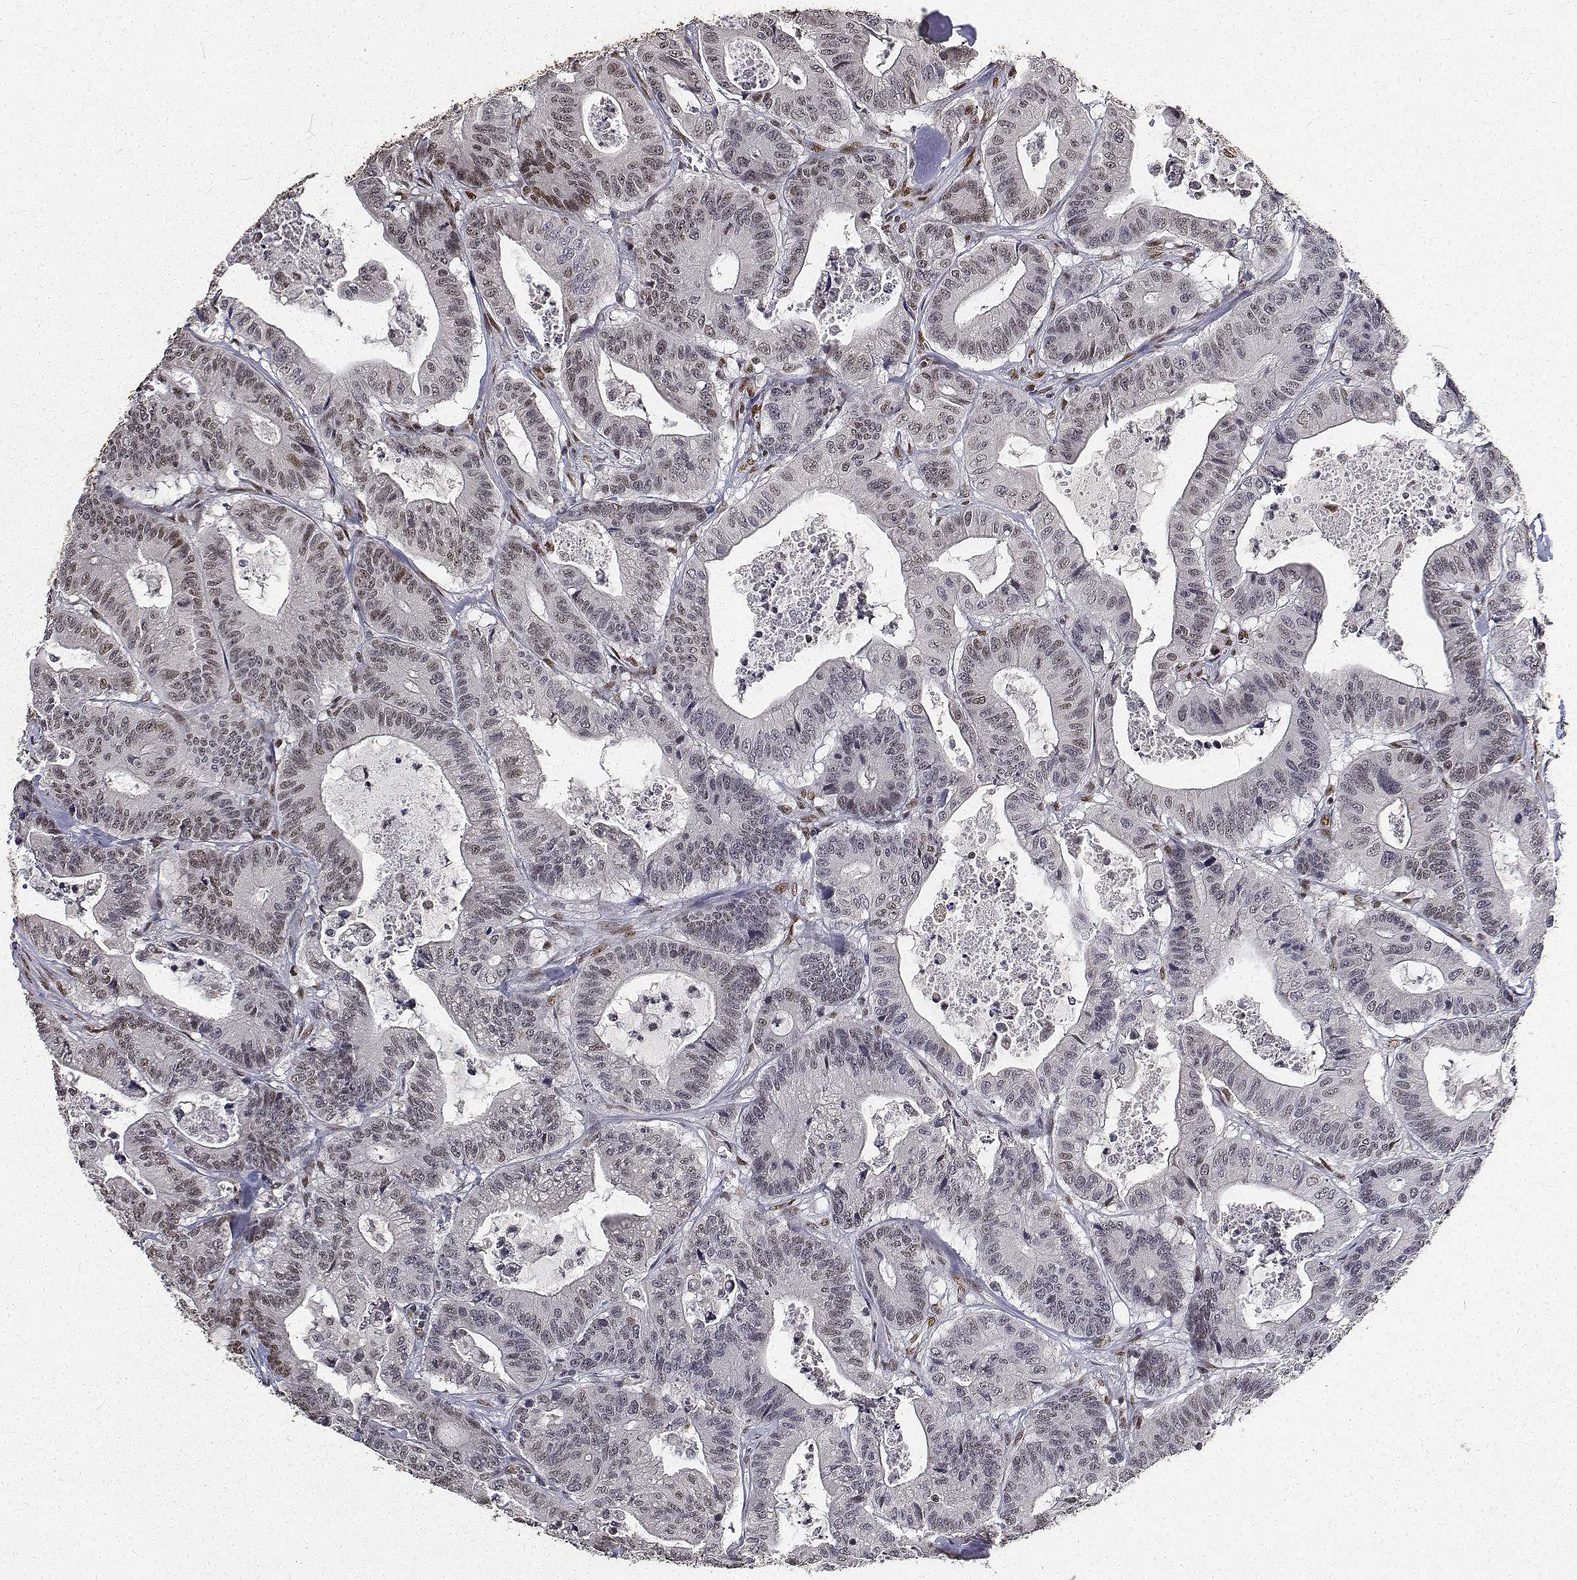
{"staining": {"intensity": "weak", "quantity": "<25%", "location": "nuclear"}, "tissue": "colorectal cancer", "cell_type": "Tumor cells", "image_type": "cancer", "snomed": [{"axis": "morphology", "description": "Adenocarcinoma, NOS"}, {"axis": "topography", "description": "Colon"}], "caption": "The histopathology image exhibits no staining of tumor cells in adenocarcinoma (colorectal). The staining was performed using DAB to visualize the protein expression in brown, while the nuclei were stained in blue with hematoxylin (Magnification: 20x).", "gene": "ATRX", "patient": {"sex": "female", "age": 84}}